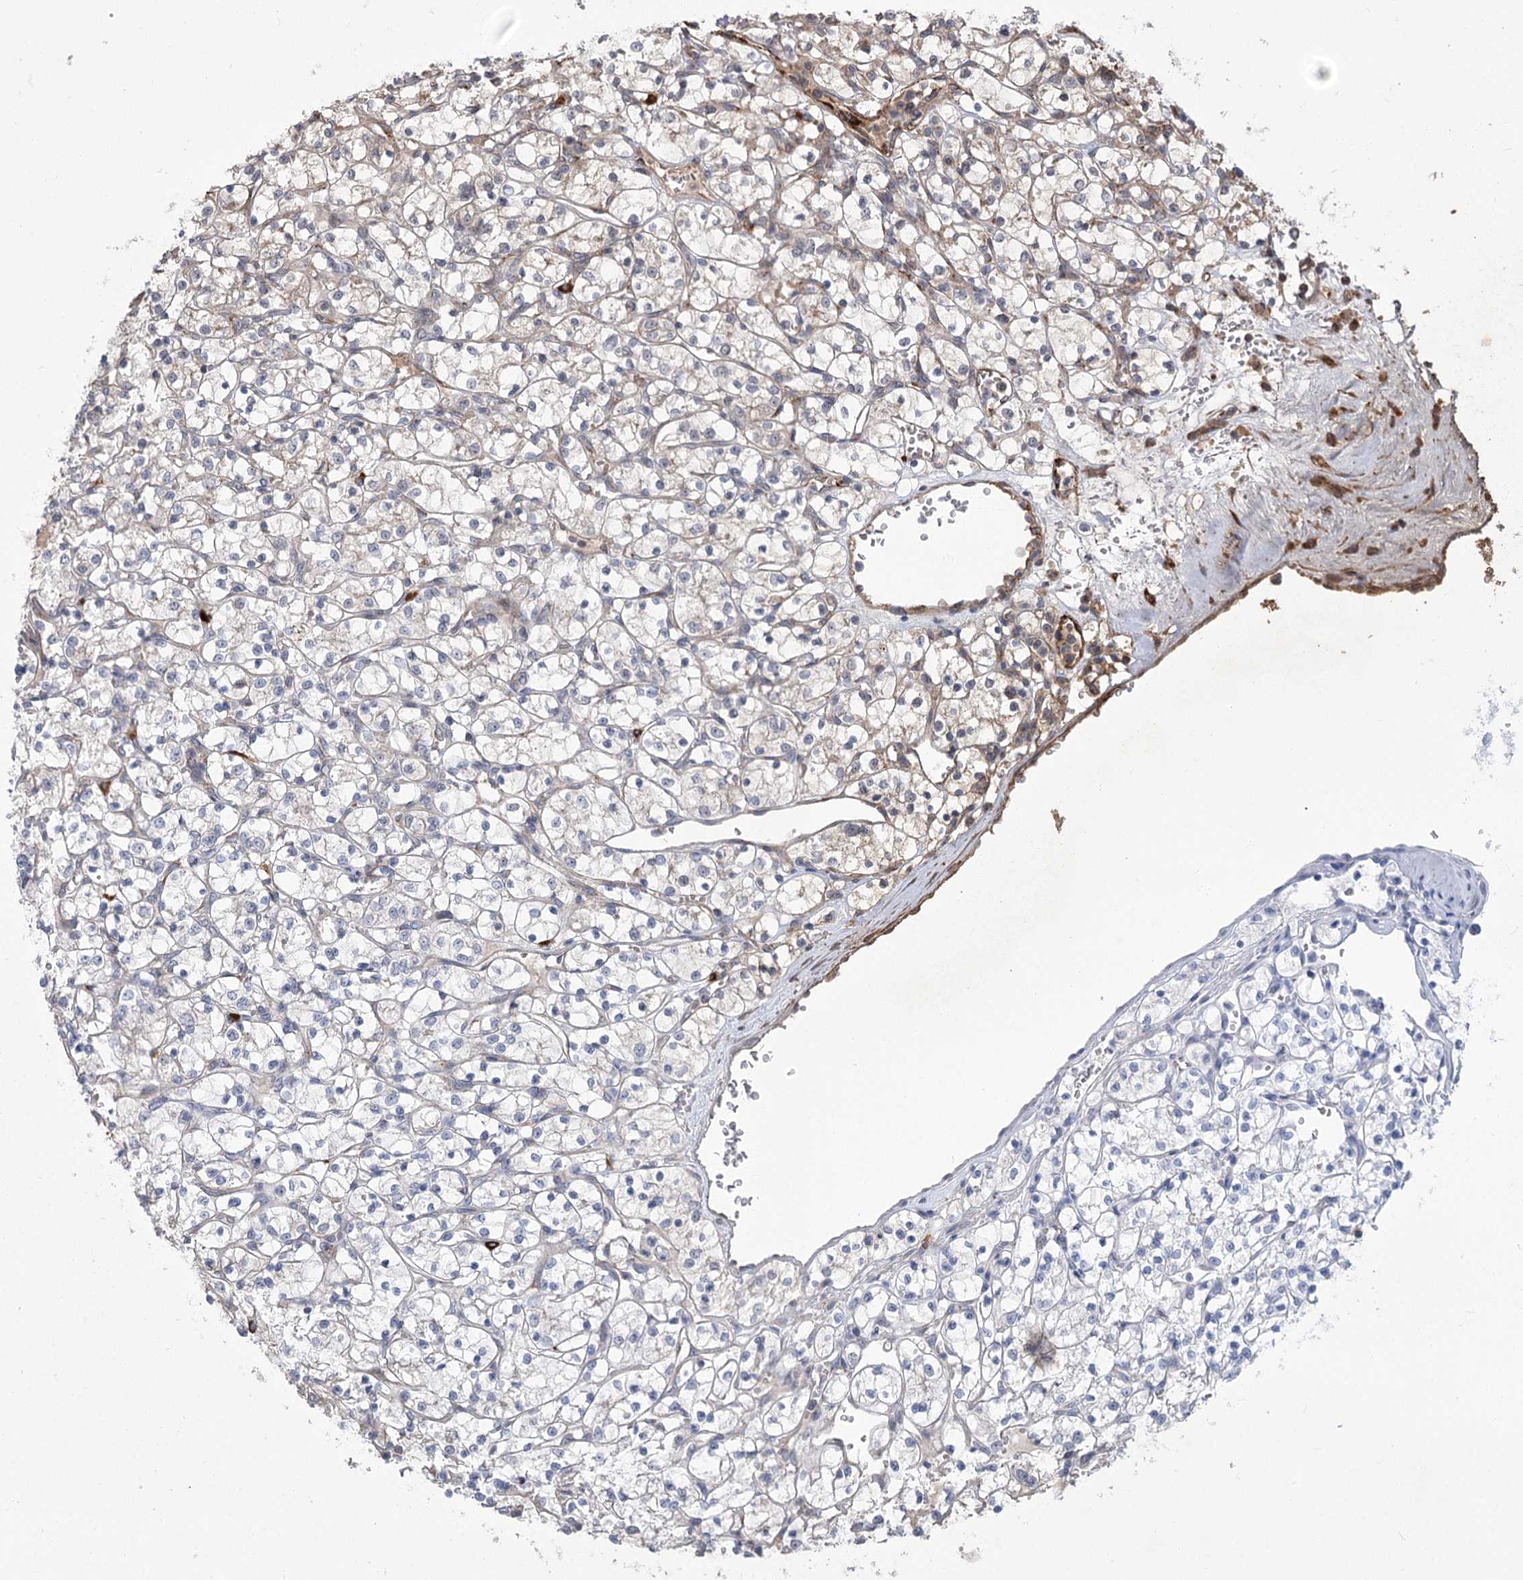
{"staining": {"intensity": "negative", "quantity": "none", "location": "none"}, "tissue": "renal cancer", "cell_type": "Tumor cells", "image_type": "cancer", "snomed": [{"axis": "morphology", "description": "Adenocarcinoma, NOS"}, {"axis": "topography", "description": "Kidney"}], "caption": "This micrograph is of adenocarcinoma (renal) stained with IHC to label a protein in brown with the nuclei are counter-stained blue. There is no positivity in tumor cells.", "gene": "CARD19", "patient": {"sex": "female", "age": 69}}